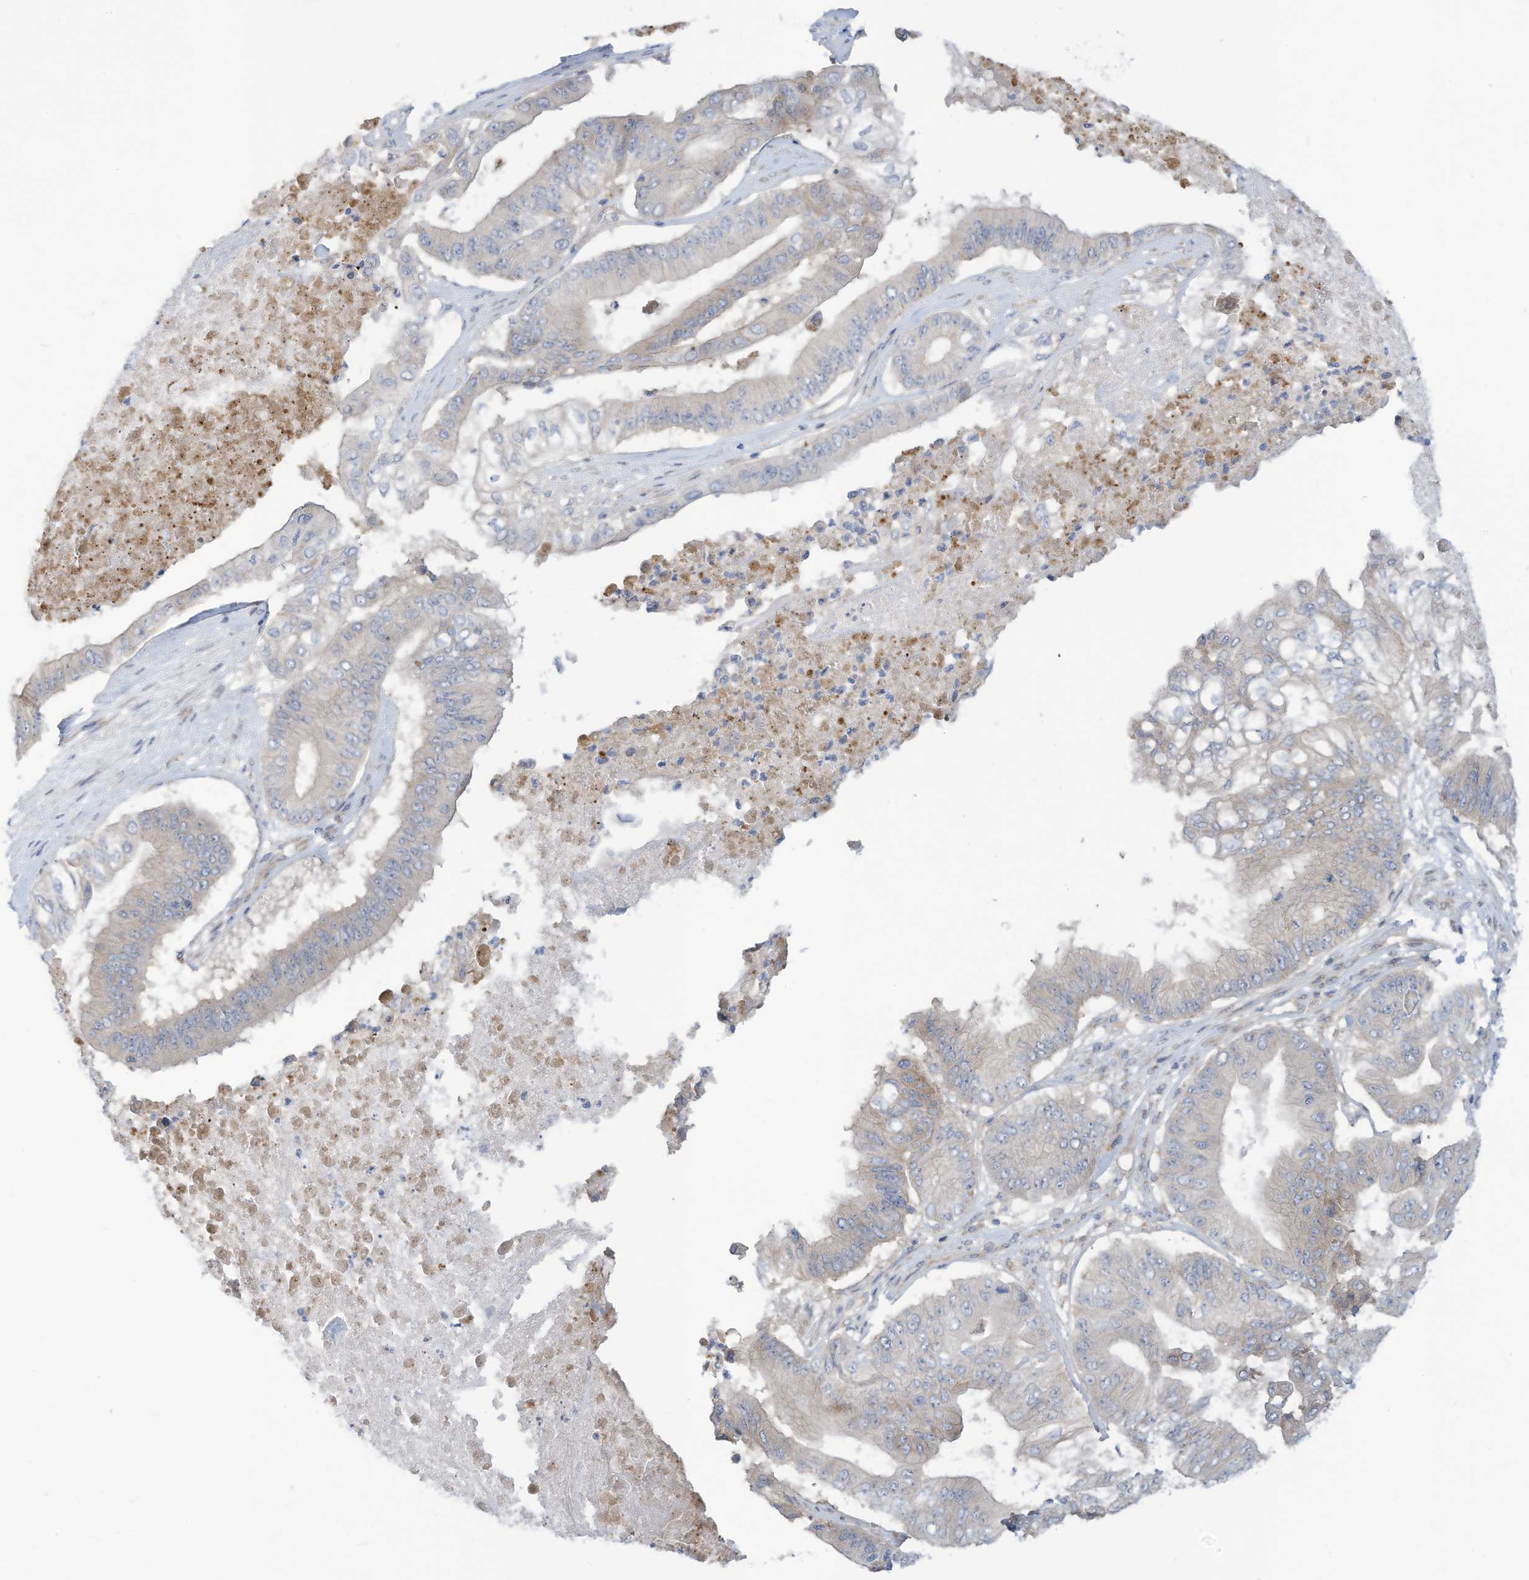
{"staining": {"intensity": "negative", "quantity": "none", "location": "none"}, "tissue": "pancreatic cancer", "cell_type": "Tumor cells", "image_type": "cancer", "snomed": [{"axis": "morphology", "description": "Adenocarcinoma, NOS"}, {"axis": "topography", "description": "Pancreas"}], "caption": "Immunohistochemical staining of pancreatic cancer (adenocarcinoma) shows no significant positivity in tumor cells.", "gene": "ADAT2", "patient": {"sex": "female", "age": 77}}